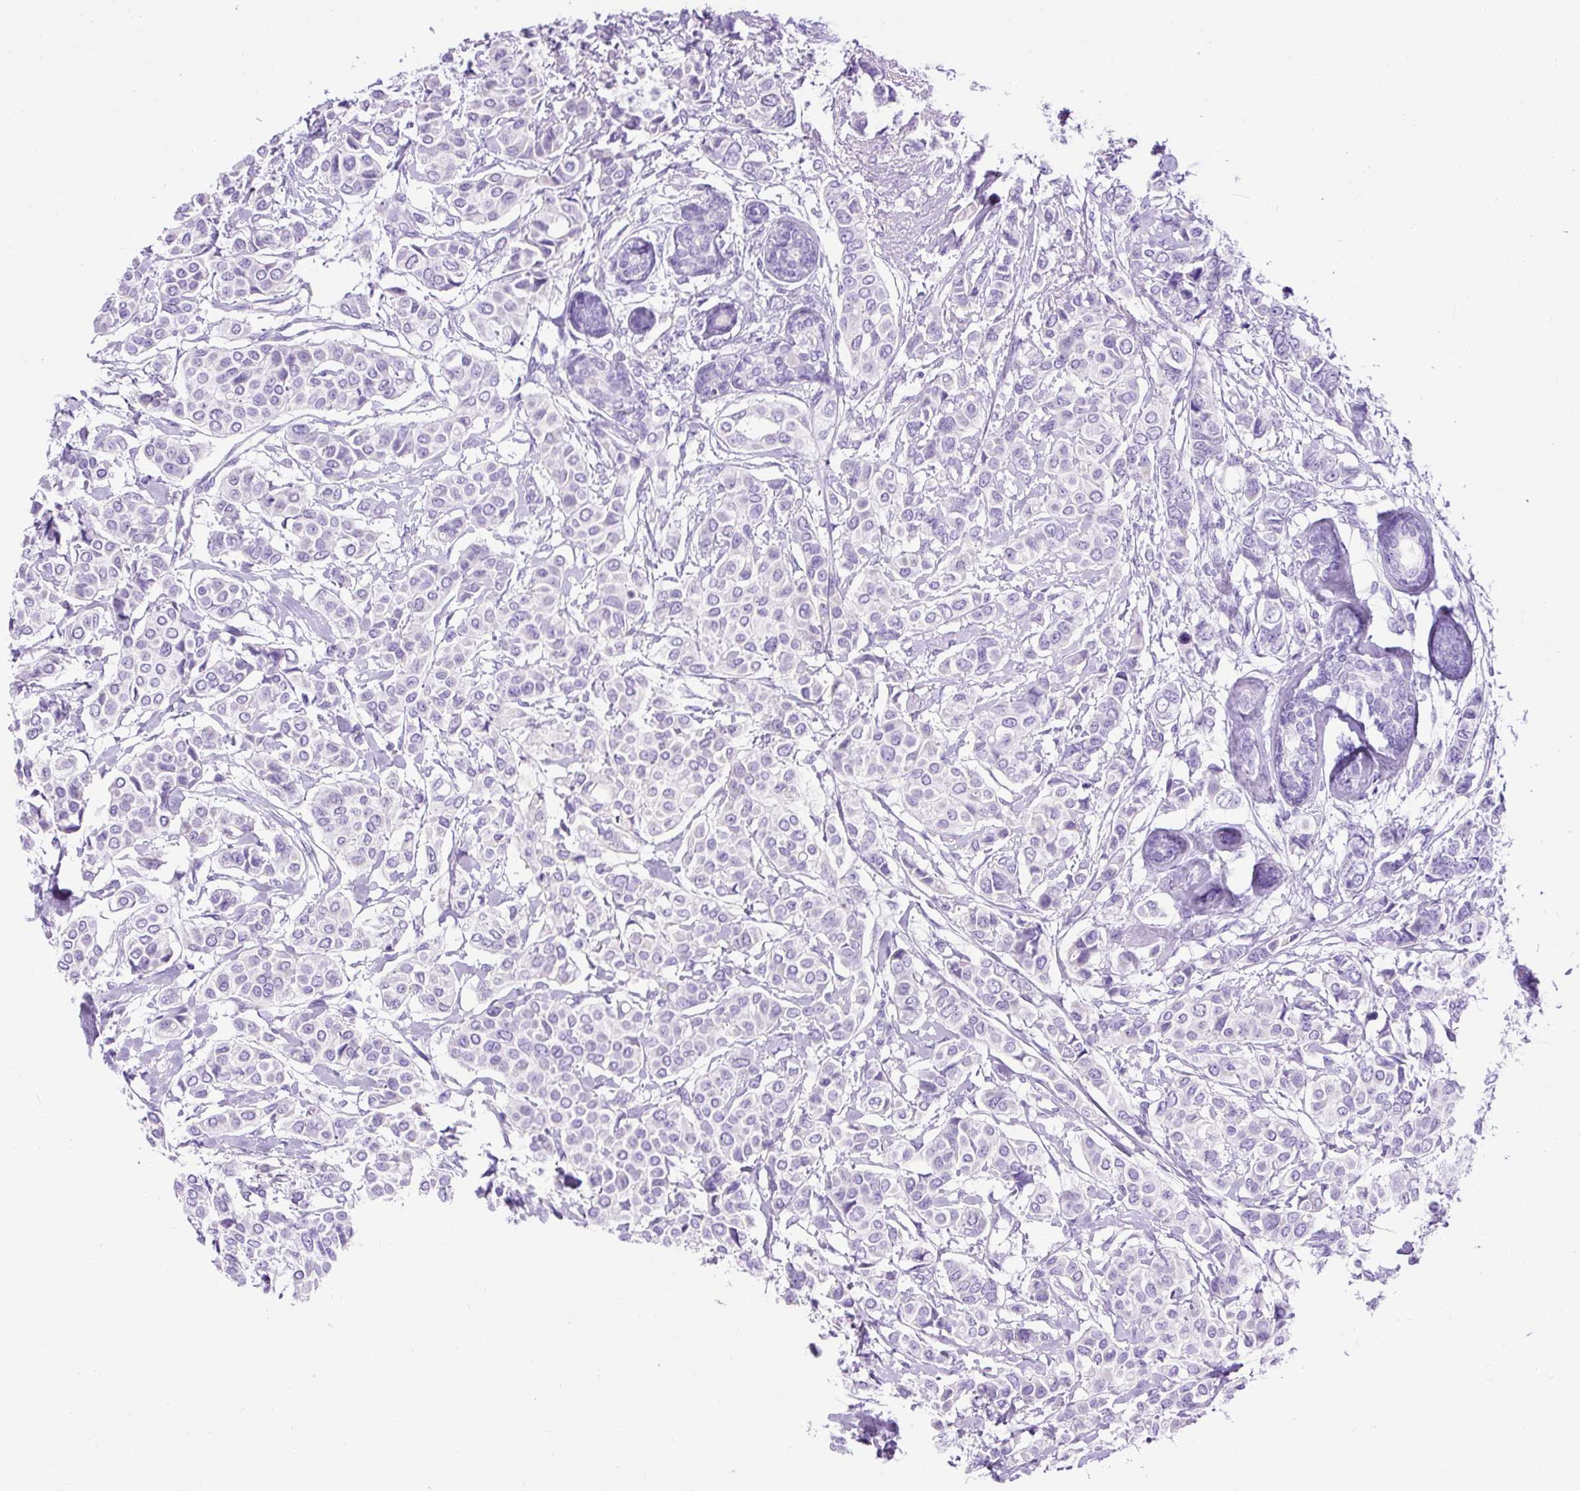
{"staining": {"intensity": "negative", "quantity": "none", "location": "none"}, "tissue": "breast cancer", "cell_type": "Tumor cells", "image_type": "cancer", "snomed": [{"axis": "morphology", "description": "Lobular carcinoma"}, {"axis": "topography", "description": "Breast"}], "caption": "Breast cancer (lobular carcinoma) was stained to show a protein in brown. There is no significant expression in tumor cells. (DAB immunohistochemistry (IHC) with hematoxylin counter stain).", "gene": "KRT12", "patient": {"sex": "female", "age": 51}}